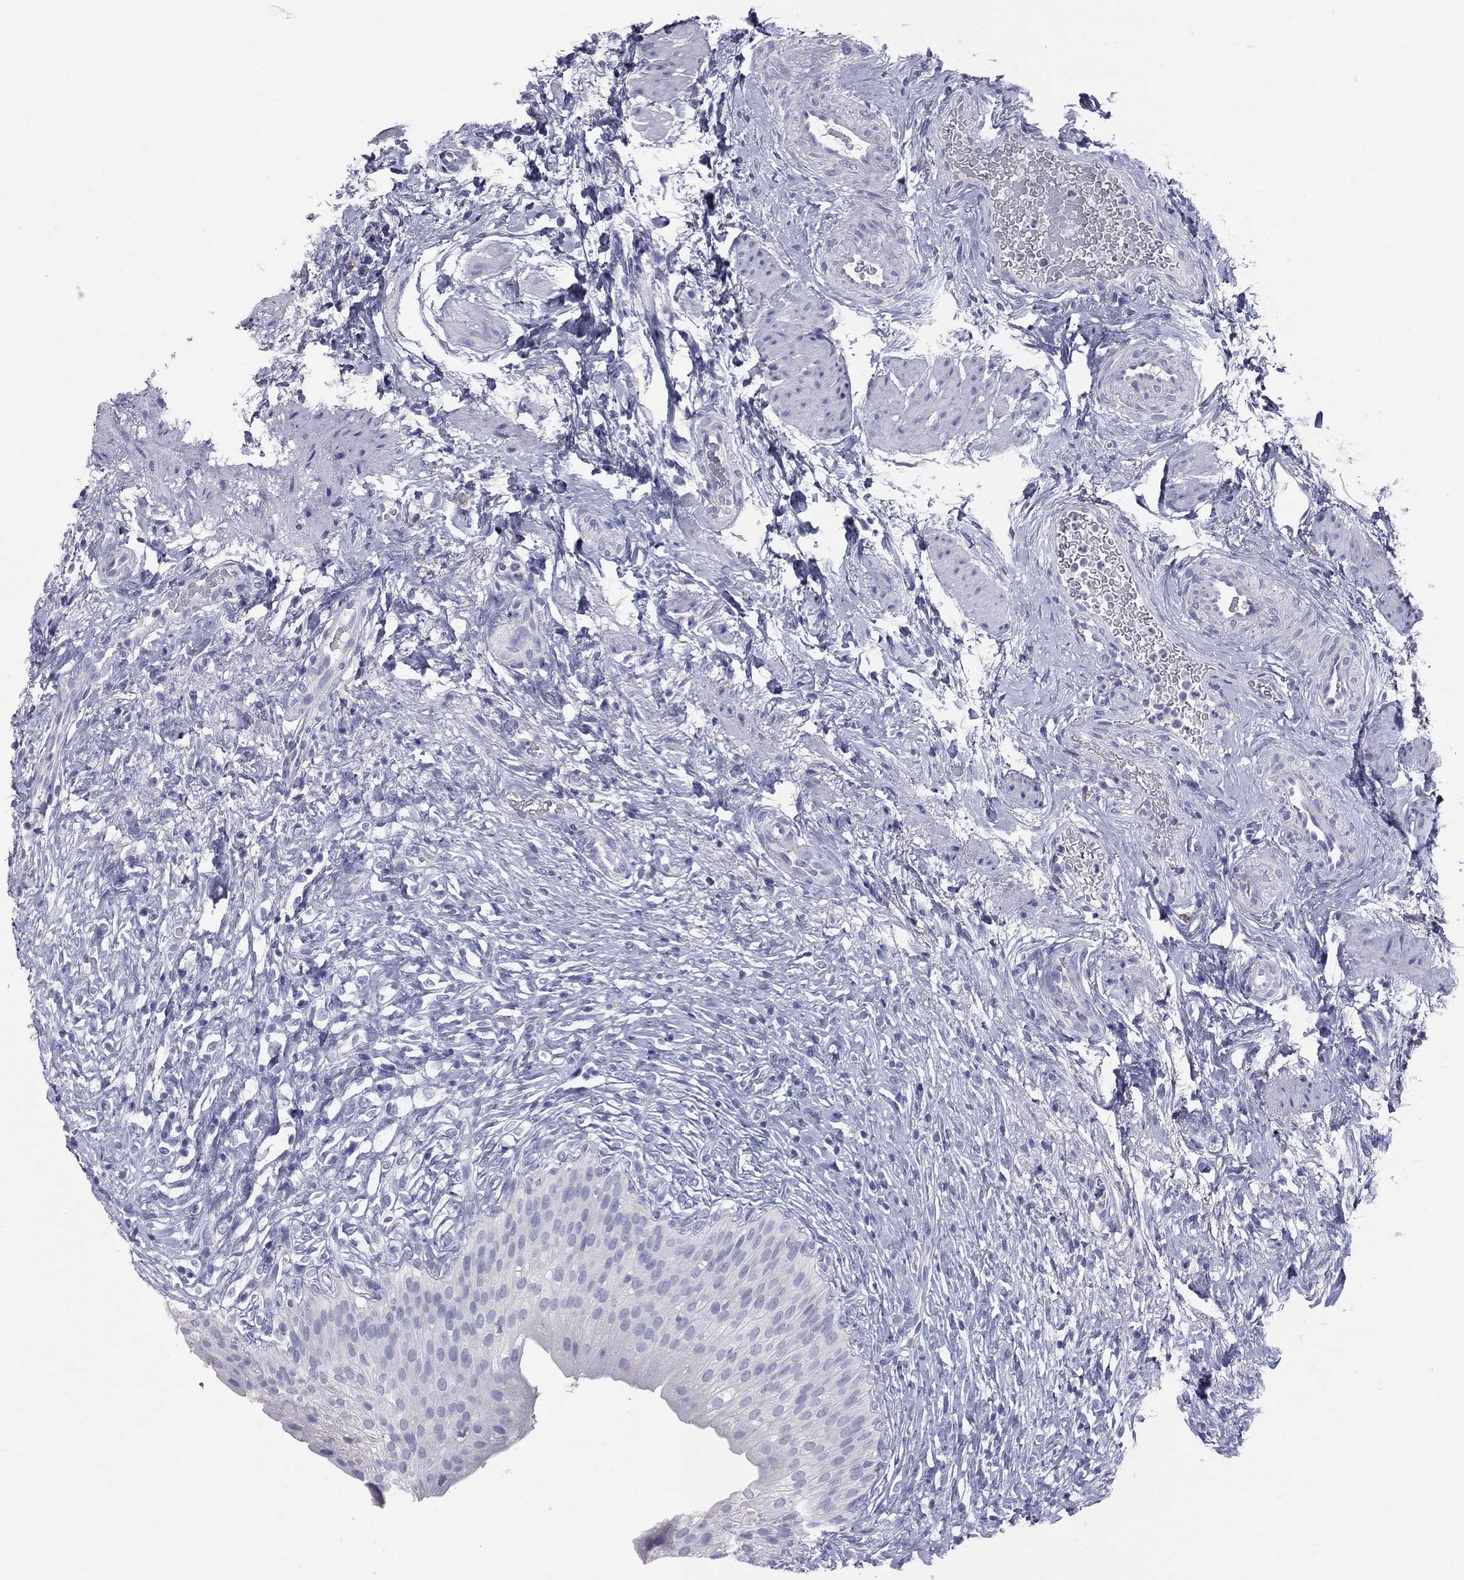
{"staining": {"intensity": "negative", "quantity": "none", "location": "none"}, "tissue": "urinary bladder", "cell_type": "Urothelial cells", "image_type": "normal", "snomed": [{"axis": "morphology", "description": "Normal tissue, NOS"}, {"axis": "topography", "description": "Urinary bladder"}], "caption": "The immunohistochemistry histopathology image has no significant staining in urothelial cells of urinary bladder.", "gene": "TFPI2", "patient": {"sex": "male", "age": 46}}